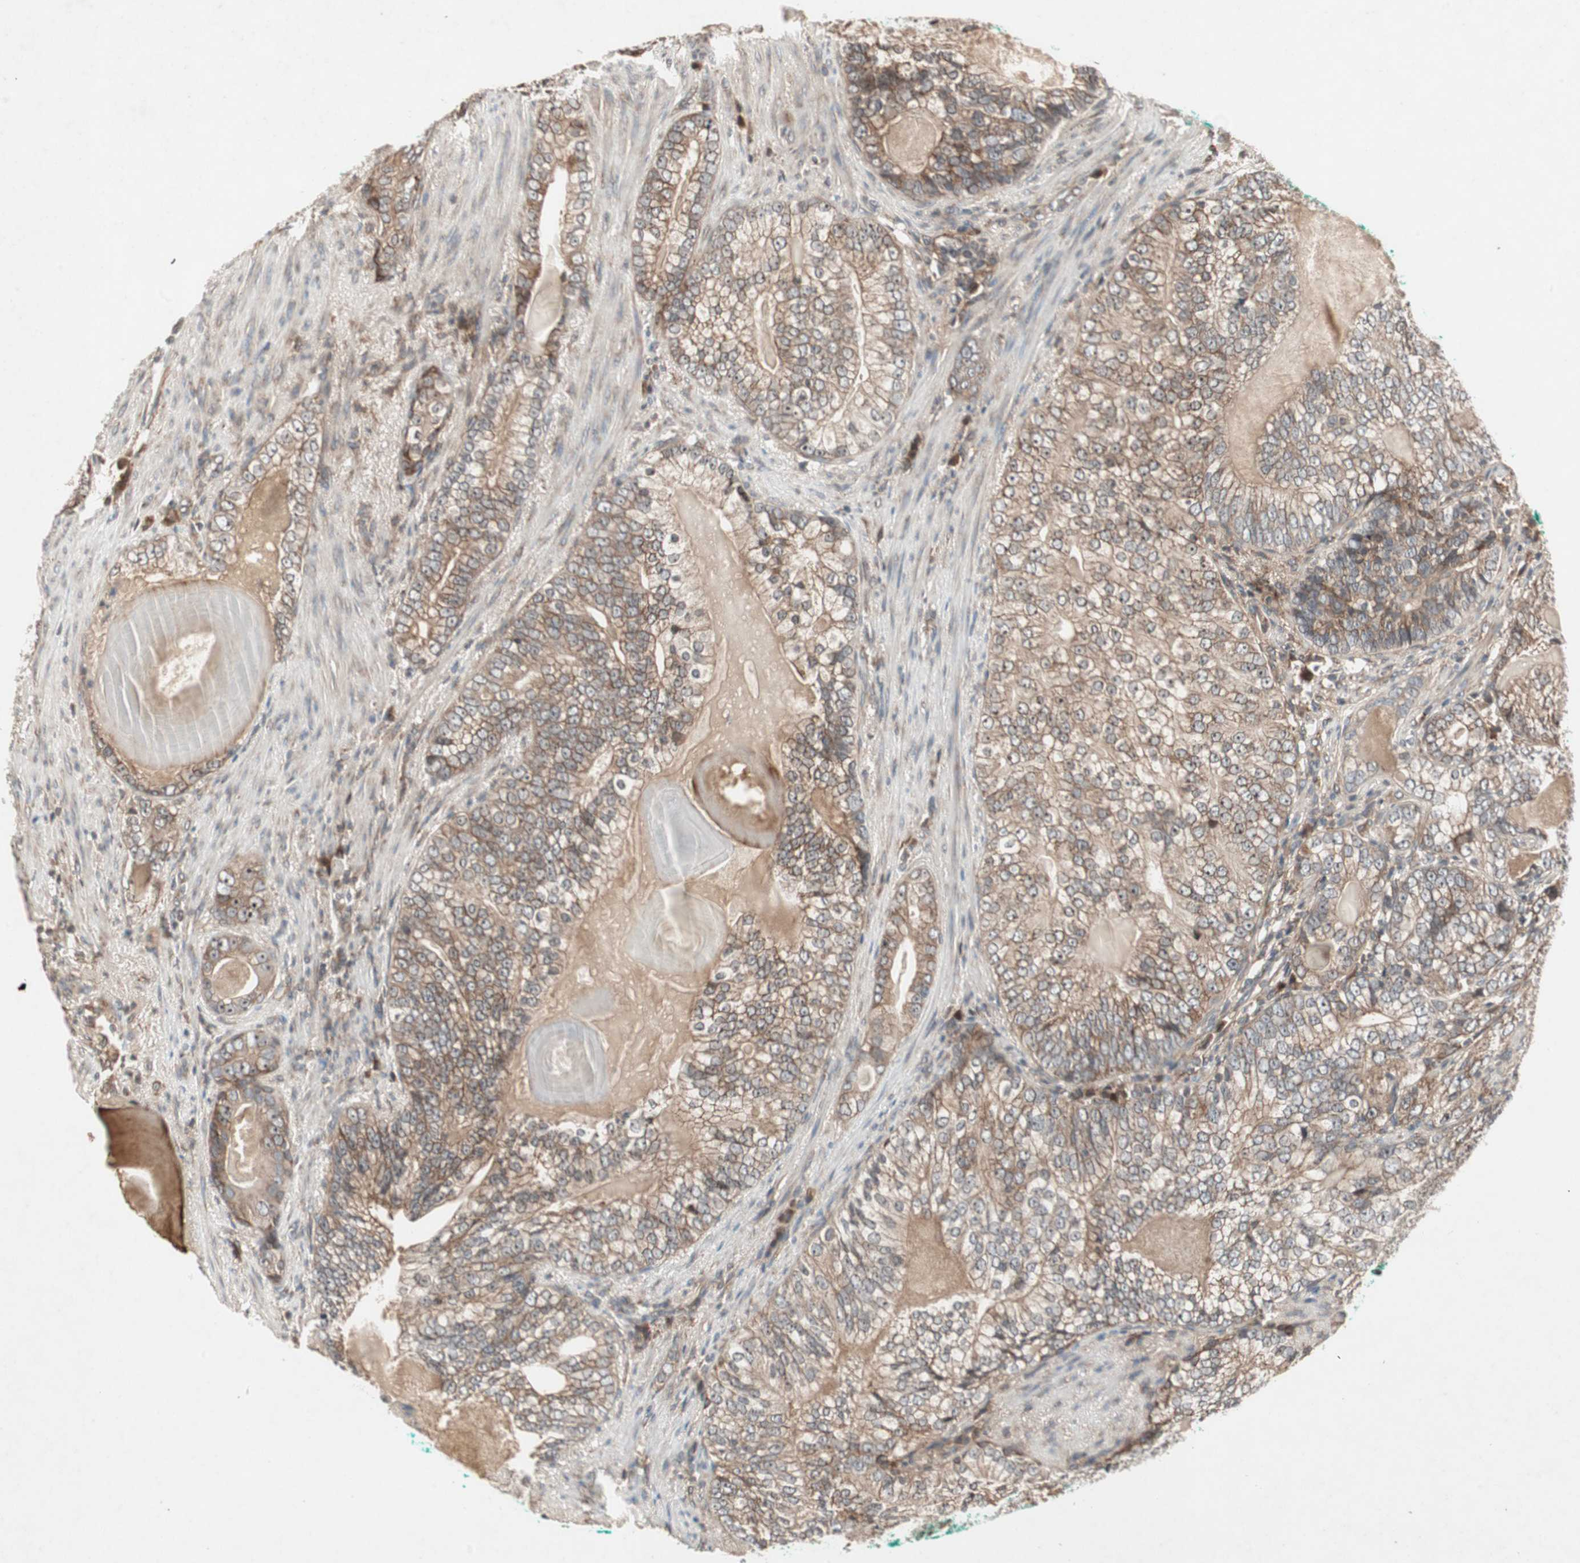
{"staining": {"intensity": "weak", "quantity": "25%-75%", "location": "cytoplasmic/membranous"}, "tissue": "prostate cancer", "cell_type": "Tumor cells", "image_type": "cancer", "snomed": [{"axis": "morphology", "description": "Adenocarcinoma, High grade"}, {"axis": "topography", "description": "Prostate"}], "caption": "Human prostate cancer (high-grade adenocarcinoma) stained with a brown dye reveals weak cytoplasmic/membranous positive expression in approximately 25%-75% of tumor cells.", "gene": "IRS1", "patient": {"sex": "male", "age": 66}}